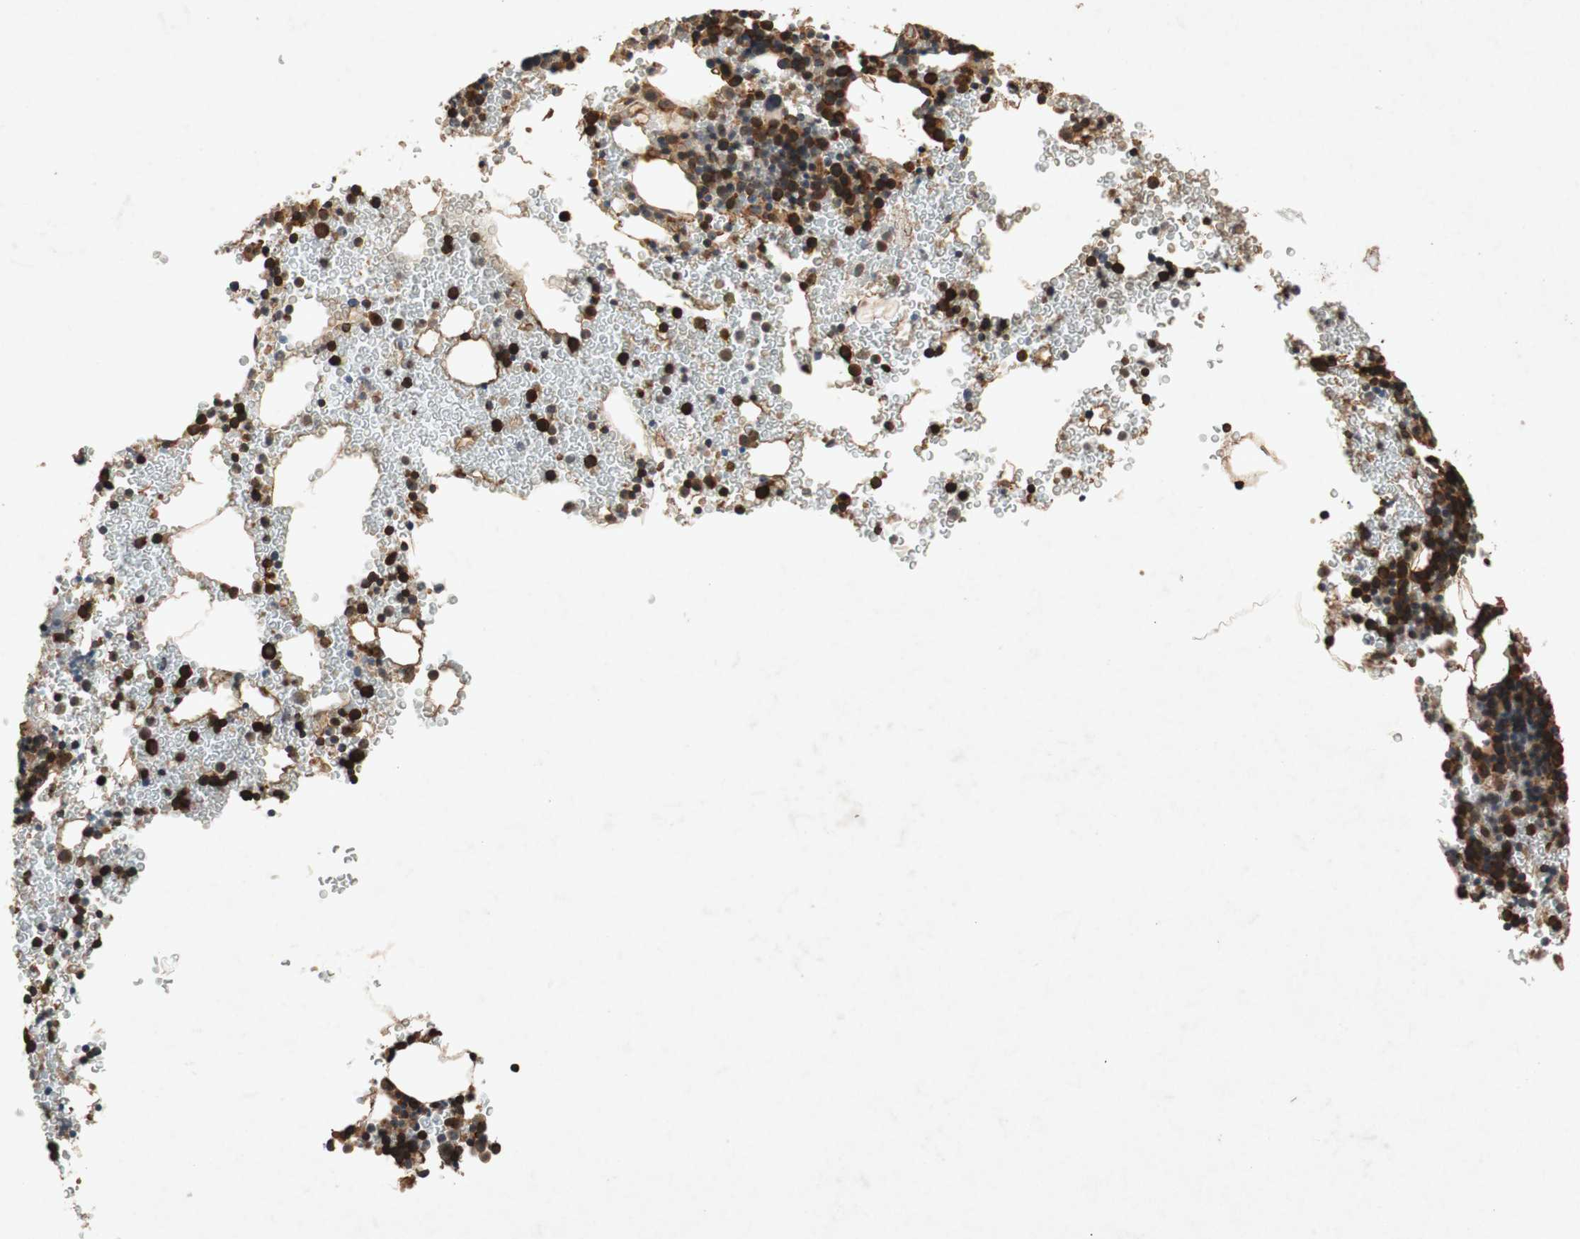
{"staining": {"intensity": "strong", "quantity": "25%-75%", "location": "cytoplasmic/membranous,nuclear"}, "tissue": "bone marrow", "cell_type": "Hematopoietic cells", "image_type": "normal", "snomed": [{"axis": "morphology", "description": "Normal tissue, NOS"}, {"axis": "morphology", "description": "Inflammation, NOS"}, {"axis": "topography", "description": "Bone marrow"}], "caption": "DAB immunohistochemical staining of unremarkable bone marrow demonstrates strong cytoplasmic/membranous,nuclear protein staining in about 25%-75% of hematopoietic cells. (DAB (3,3'-diaminobenzidine) = brown stain, brightfield microscopy at high magnification).", "gene": "TUBB", "patient": {"sex": "male", "age": 22}}